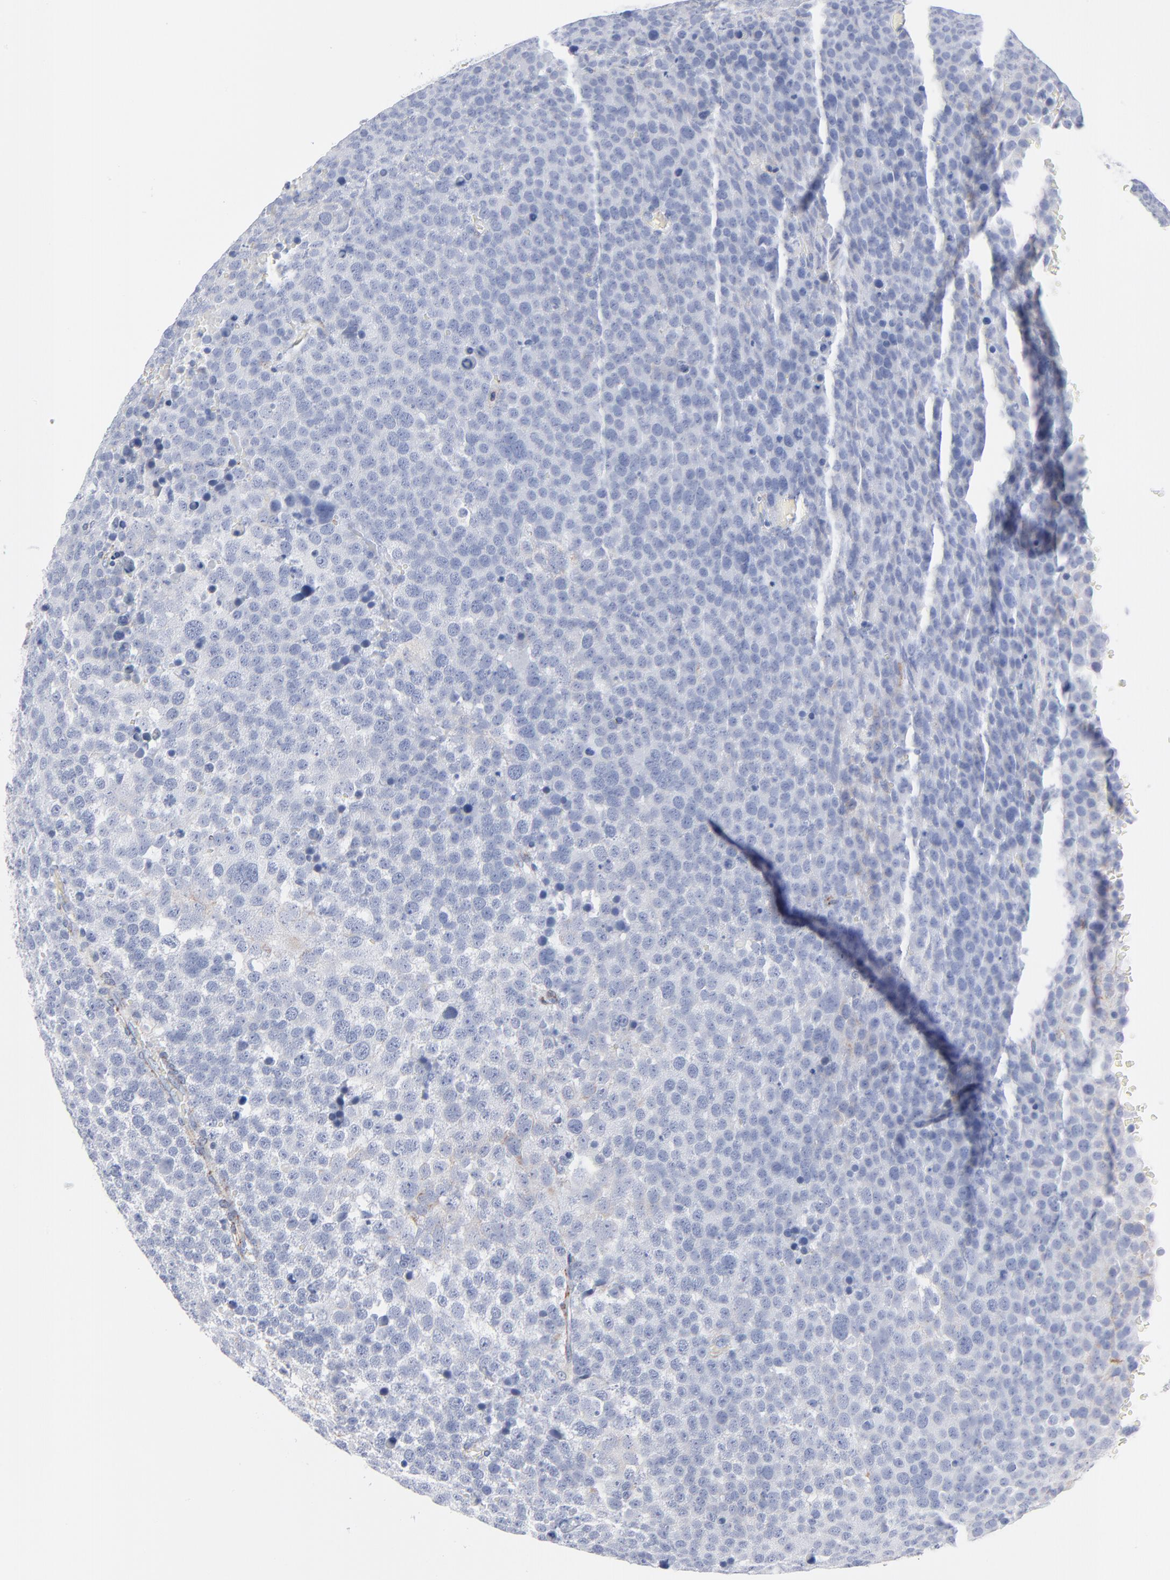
{"staining": {"intensity": "negative", "quantity": "none", "location": "none"}, "tissue": "testis cancer", "cell_type": "Tumor cells", "image_type": "cancer", "snomed": [{"axis": "morphology", "description": "Seminoma, NOS"}, {"axis": "topography", "description": "Testis"}], "caption": "Micrograph shows no significant protein staining in tumor cells of testis cancer.", "gene": "CHCHD10", "patient": {"sex": "male", "age": 71}}